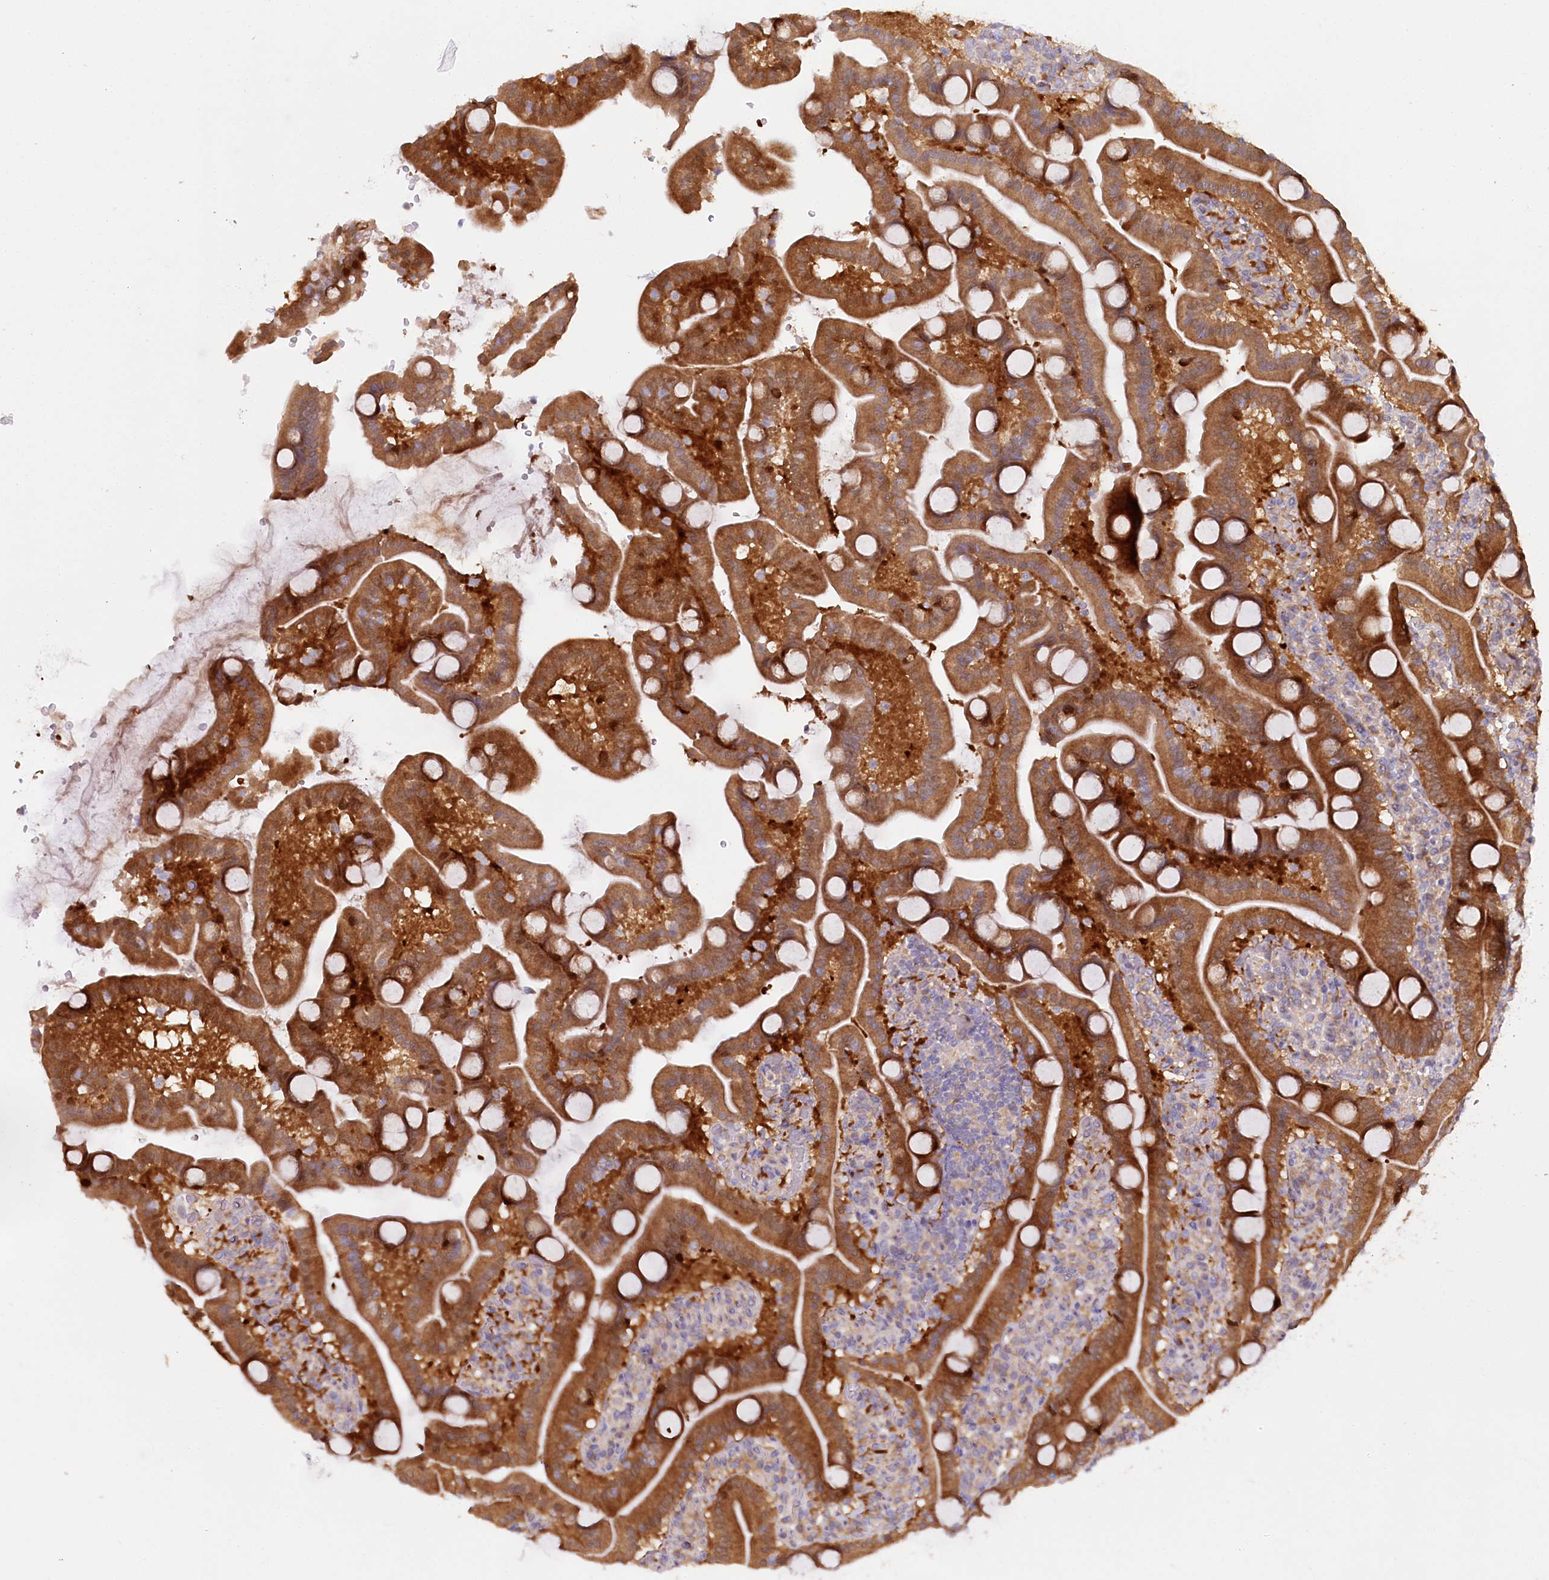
{"staining": {"intensity": "strong", "quantity": ">75%", "location": "cytoplasmic/membranous"}, "tissue": "duodenum", "cell_type": "Glandular cells", "image_type": "normal", "snomed": [{"axis": "morphology", "description": "Normal tissue, NOS"}, {"axis": "topography", "description": "Duodenum"}], "caption": "Protein analysis of benign duodenum exhibits strong cytoplasmic/membranous staining in approximately >75% of glandular cells. (IHC, brightfield microscopy, high magnification).", "gene": "PAIP2", "patient": {"sex": "male", "age": 55}}